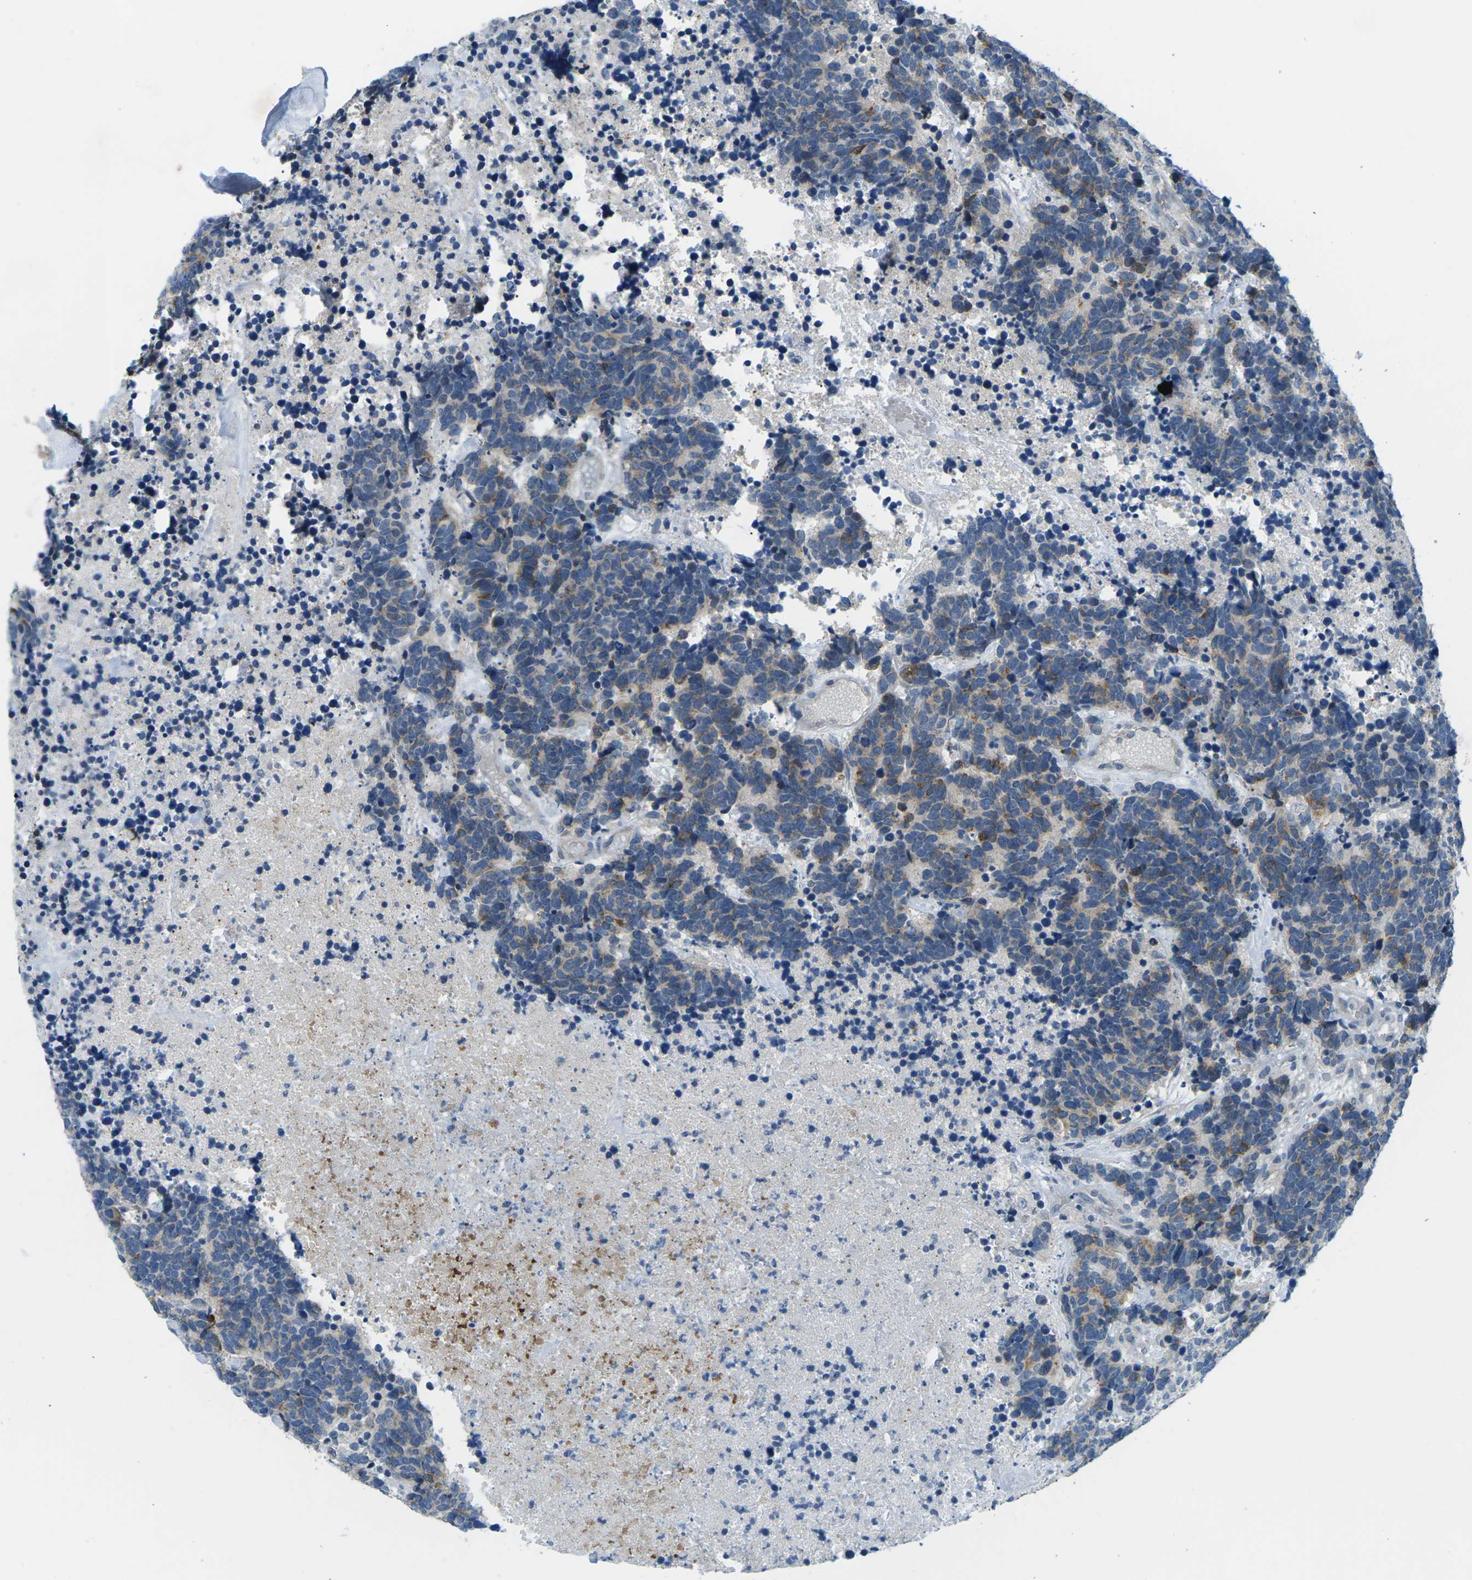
{"staining": {"intensity": "moderate", "quantity": "25%-75%", "location": "cytoplasmic/membranous"}, "tissue": "carcinoid", "cell_type": "Tumor cells", "image_type": "cancer", "snomed": [{"axis": "morphology", "description": "Carcinoma, NOS"}, {"axis": "morphology", "description": "Carcinoid, malignant, NOS"}, {"axis": "topography", "description": "Urinary bladder"}], "caption": "Tumor cells reveal medium levels of moderate cytoplasmic/membranous positivity in about 25%-75% of cells in human carcinoid.", "gene": "CTNND1", "patient": {"sex": "male", "age": 57}}